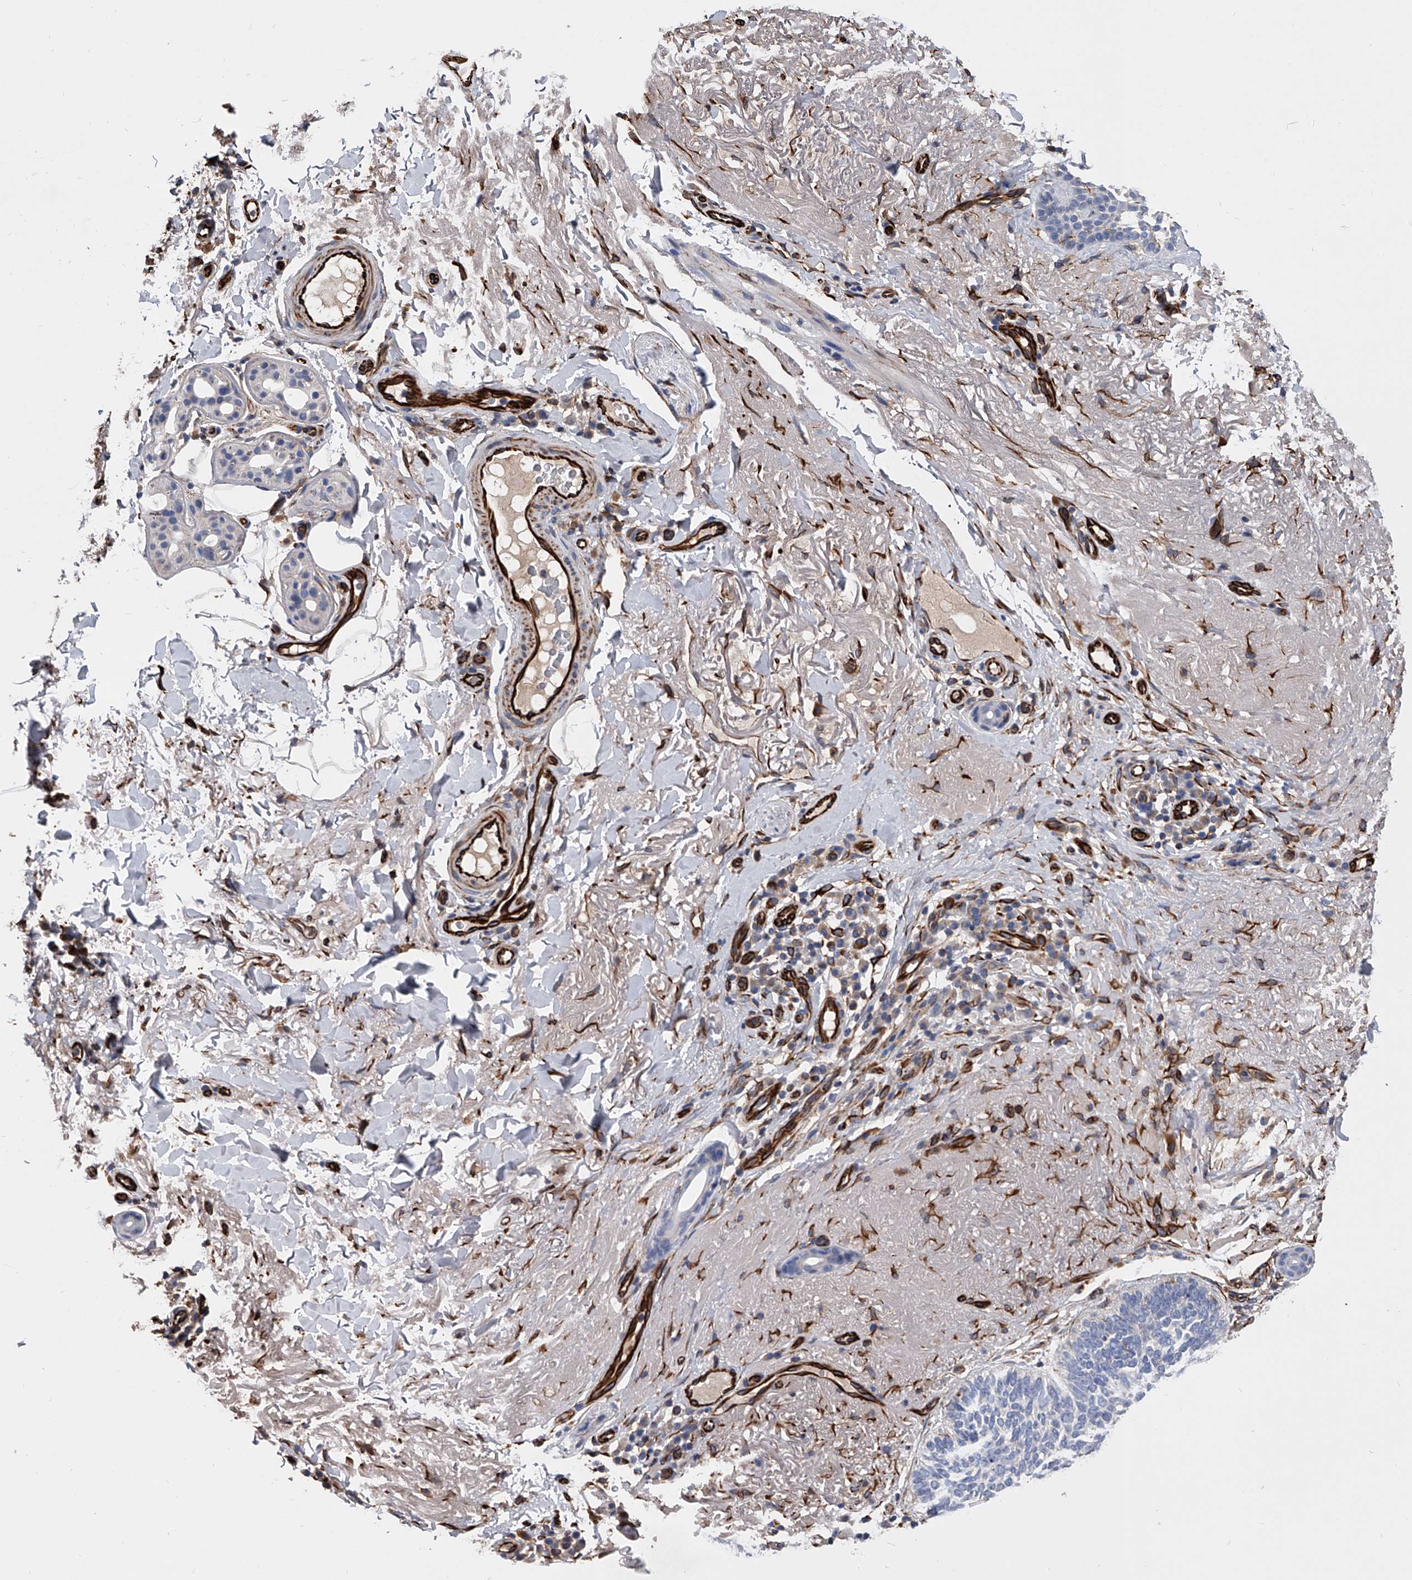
{"staining": {"intensity": "negative", "quantity": "none", "location": "none"}, "tissue": "skin cancer", "cell_type": "Tumor cells", "image_type": "cancer", "snomed": [{"axis": "morphology", "description": "Basal cell carcinoma"}, {"axis": "topography", "description": "Skin"}], "caption": "Tumor cells are negative for protein expression in human skin cancer.", "gene": "EFCAB7", "patient": {"sex": "female", "age": 85}}